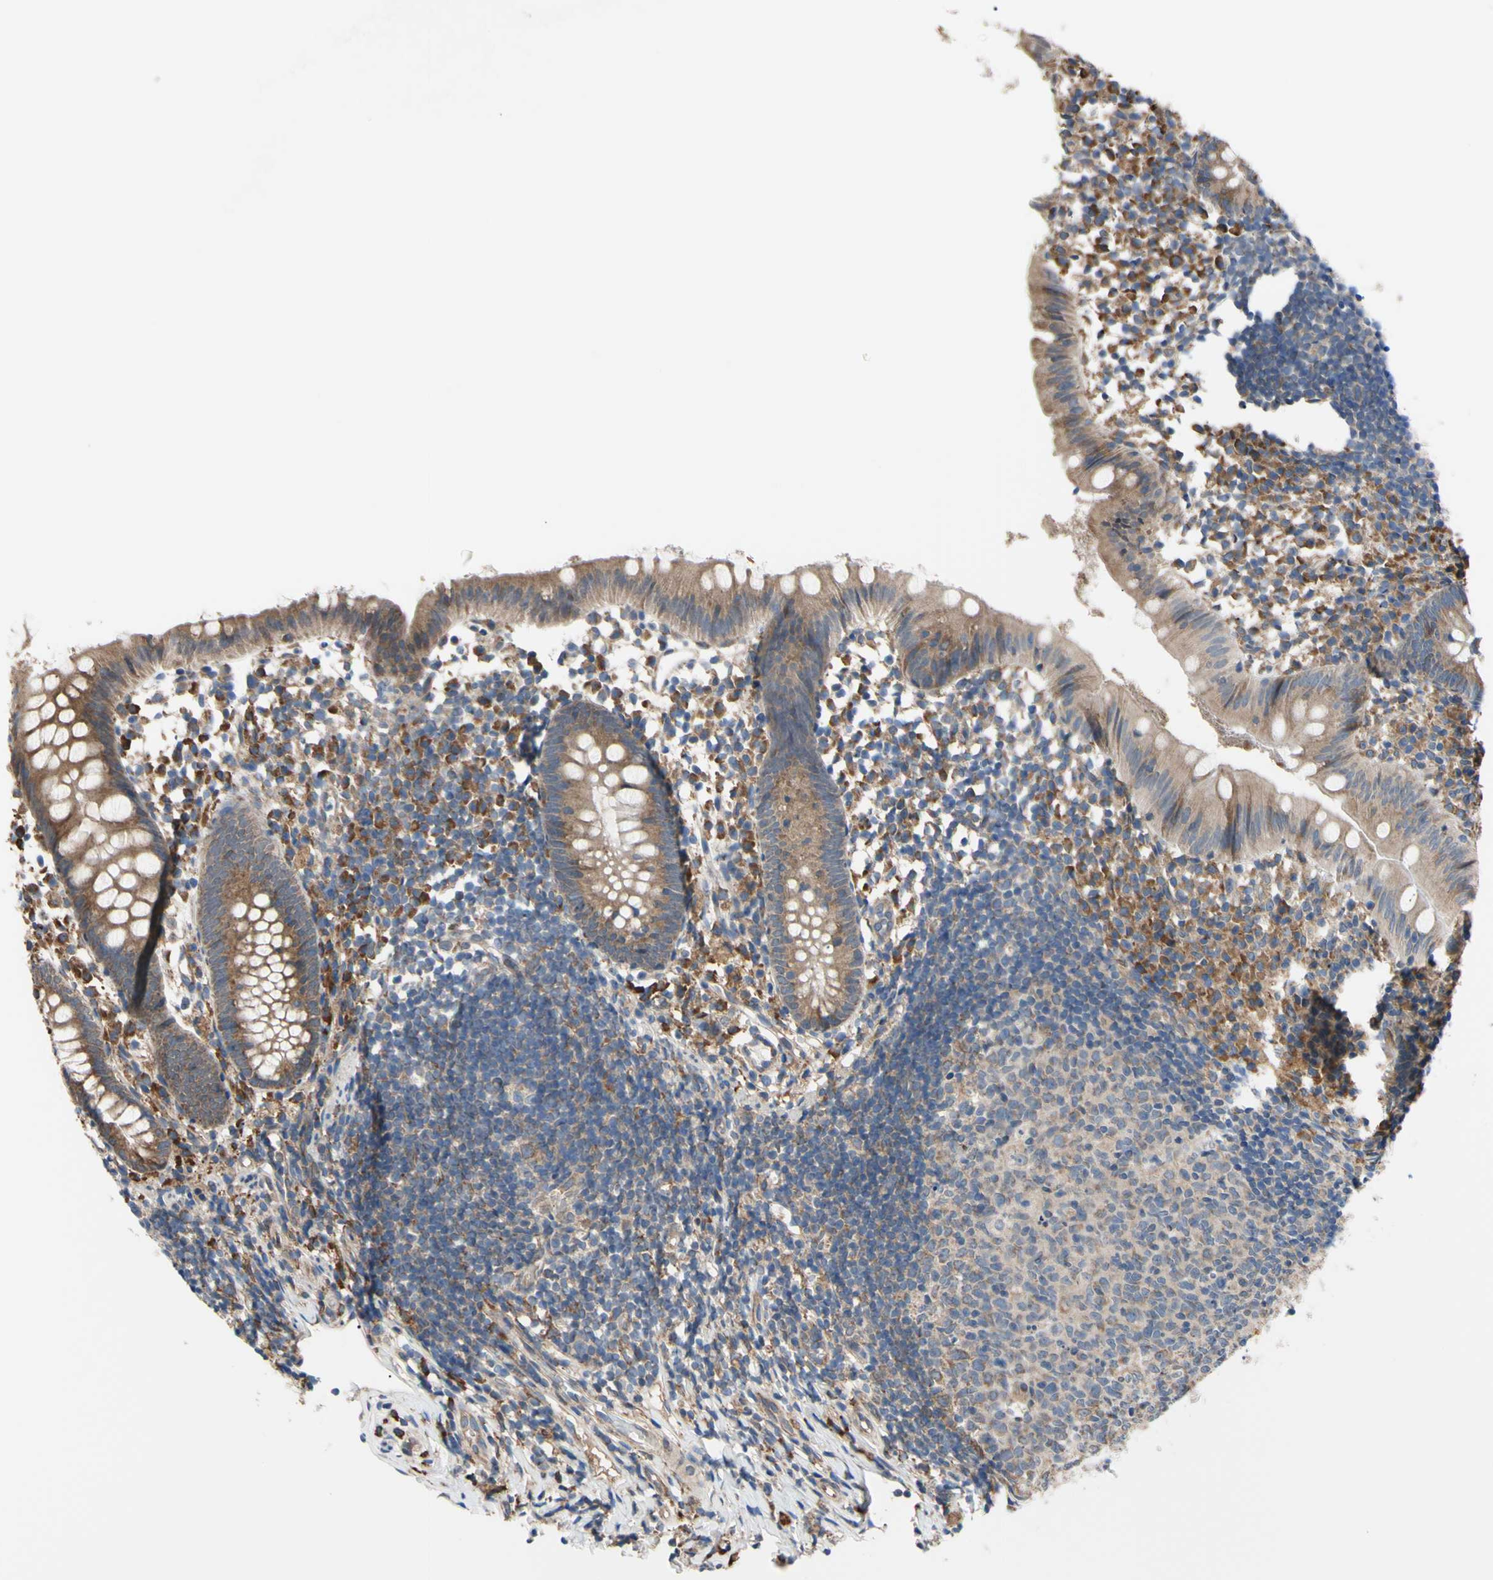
{"staining": {"intensity": "strong", "quantity": ">75%", "location": "cytoplasmic/membranous"}, "tissue": "appendix", "cell_type": "Glandular cells", "image_type": "normal", "snomed": [{"axis": "morphology", "description": "Normal tissue, NOS"}, {"axis": "topography", "description": "Appendix"}], "caption": "The histopathology image exhibits staining of benign appendix, revealing strong cytoplasmic/membranous protein expression (brown color) within glandular cells.", "gene": "BMF", "patient": {"sex": "female", "age": 20}}